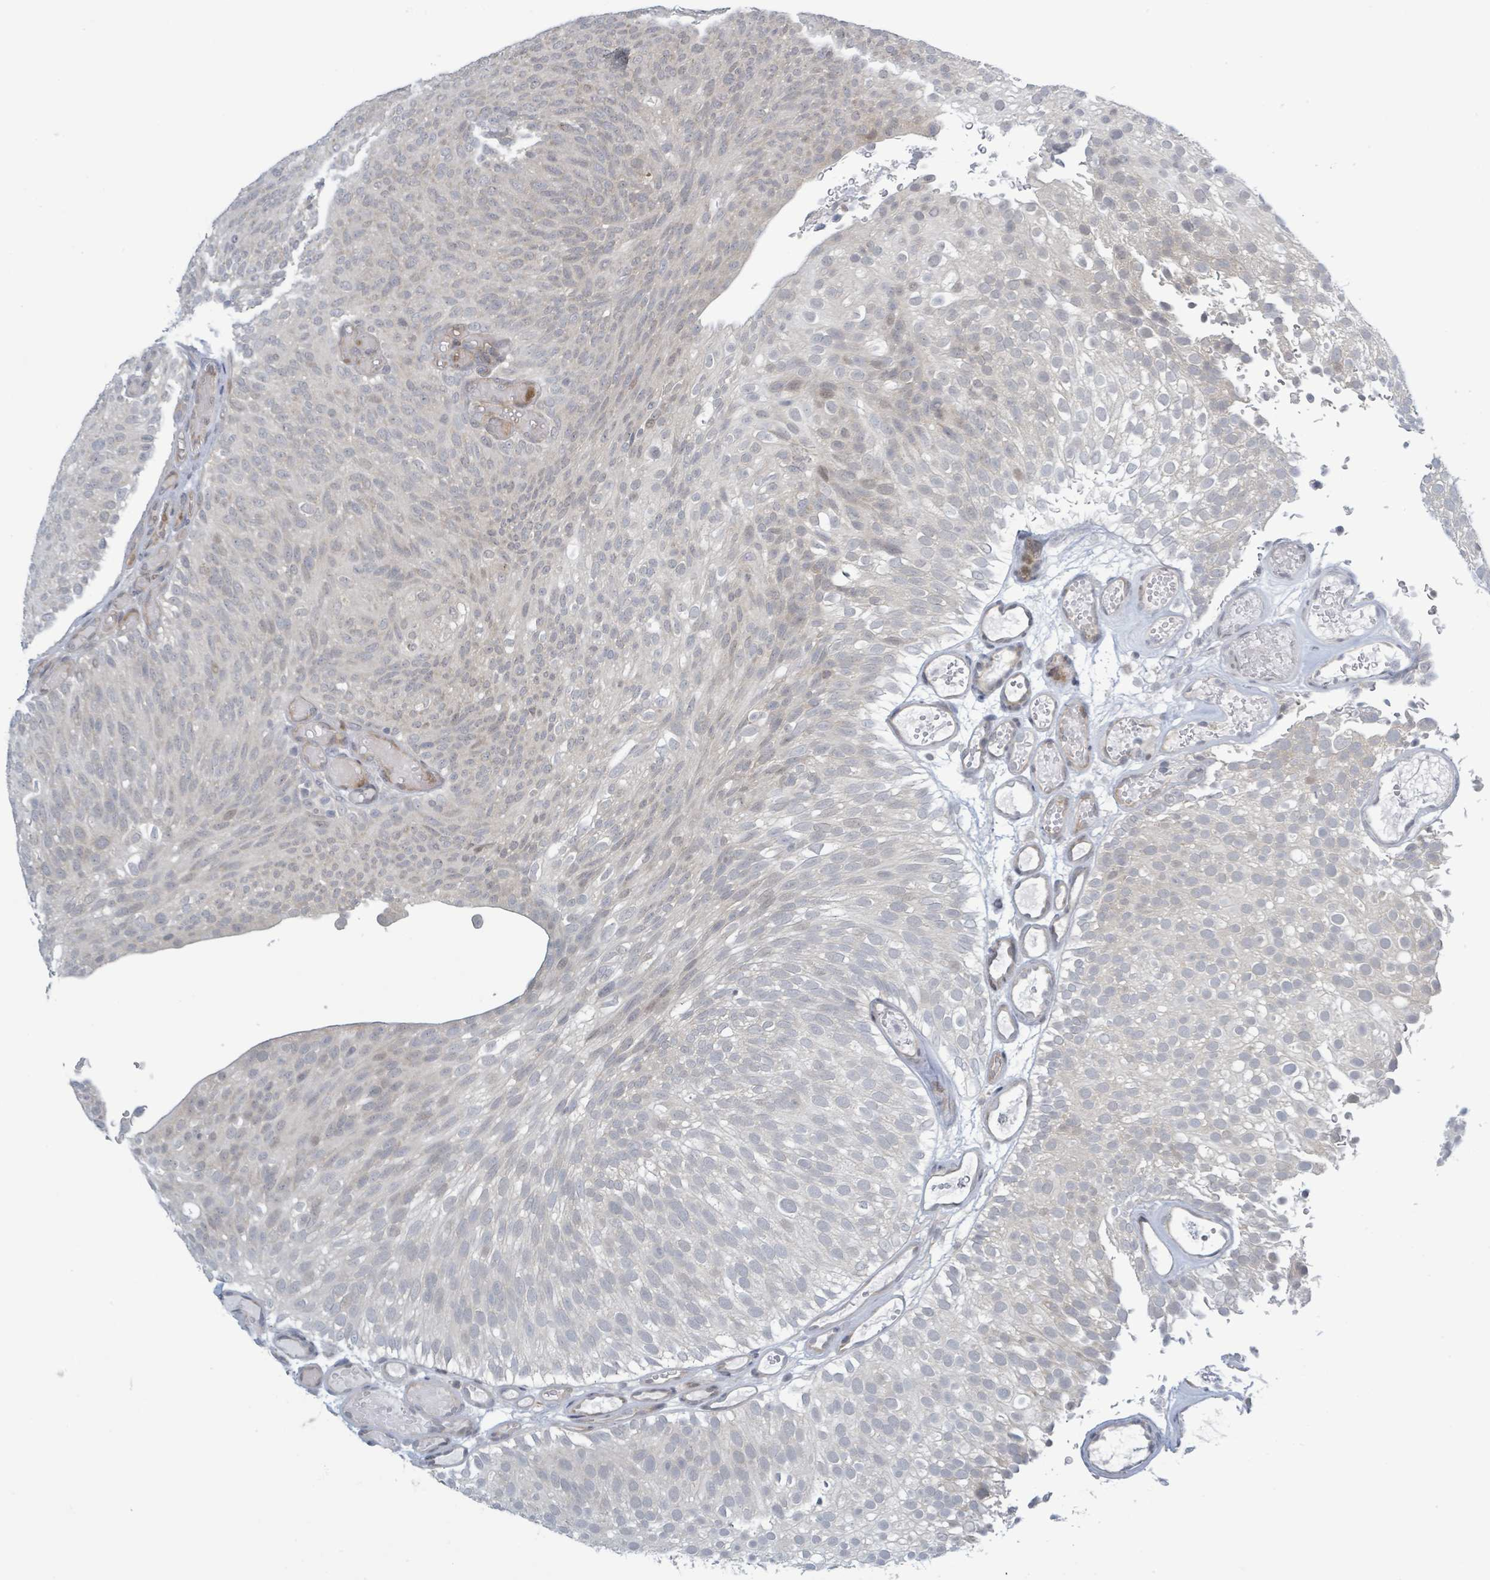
{"staining": {"intensity": "weak", "quantity": "<25%", "location": "cytoplasmic/membranous"}, "tissue": "urothelial cancer", "cell_type": "Tumor cells", "image_type": "cancer", "snomed": [{"axis": "morphology", "description": "Urothelial carcinoma, Low grade"}, {"axis": "topography", "description": "Urinary bladder"}], "caption": "Tumor cells are negative for protein expression in human urothelial cancer.", "gene": "RPL32", "patient": {"sex": "male", "age": 78}}